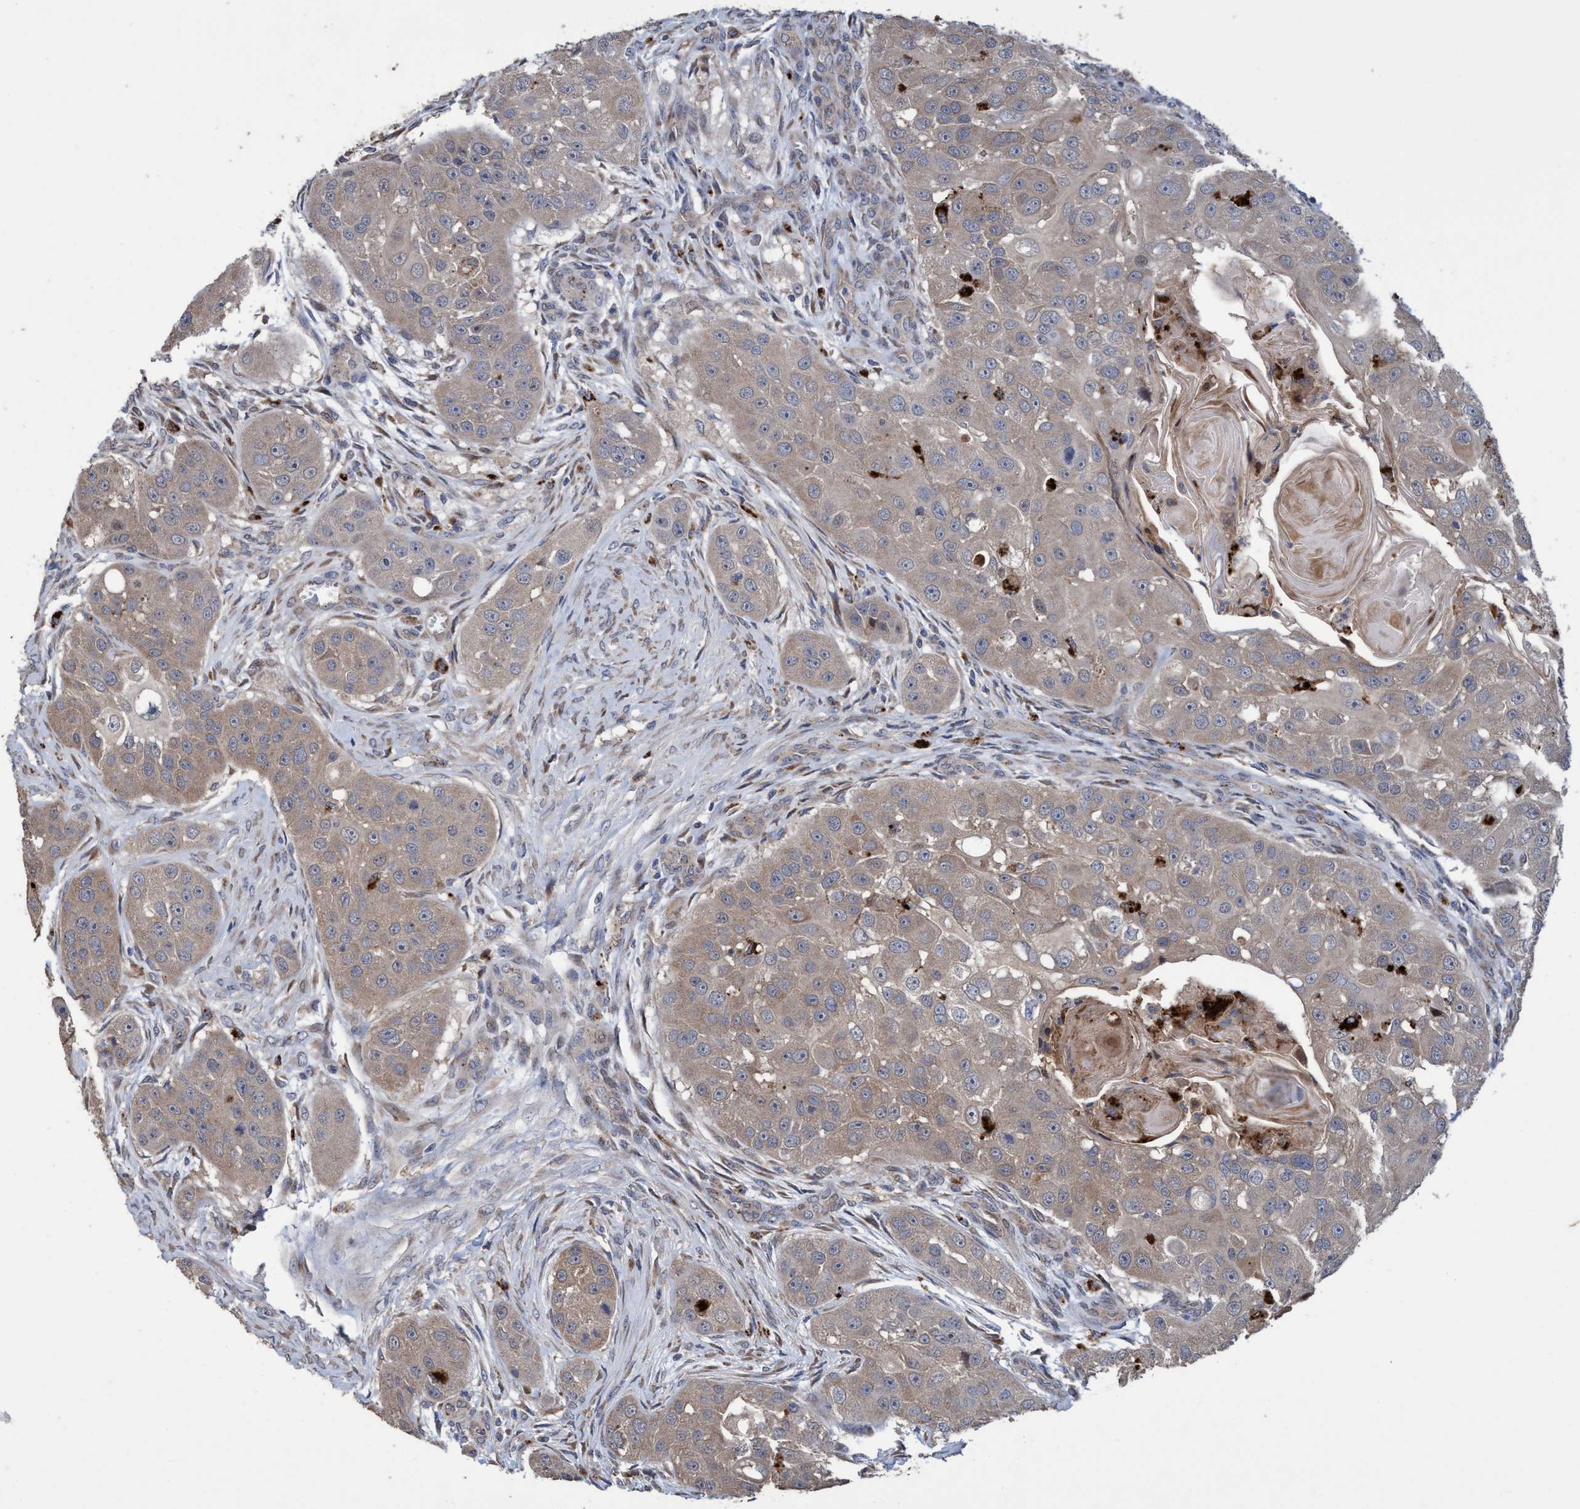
{"staining": {"intensity": "weak", "quantity": ">75%", "location": "cytoplasmic/membranous"}, "tissue": "head and neck cancer", "cell_type": "Tumor cells", "image_type": "cancer", "snomed": [{"axis": "morphology", "description": "Normal tissue, NOS"}, {"axis": "morphology", "description": "Squamous cell carcinoma, NOS"}, {"axis": "topography", "description": "Skeletal muscle"}, {"axis": "topography", "description": "Head-Neck"}], "caption": "Head and neck cancer (squamous cell carcinoma) stained with immunohistochemistry demonstrates weak cytoplasmic/membranous expression in approximately >75% of tumor cells.", "gene": "BBS9", "patient": {"sex": "male", "age": 51}}